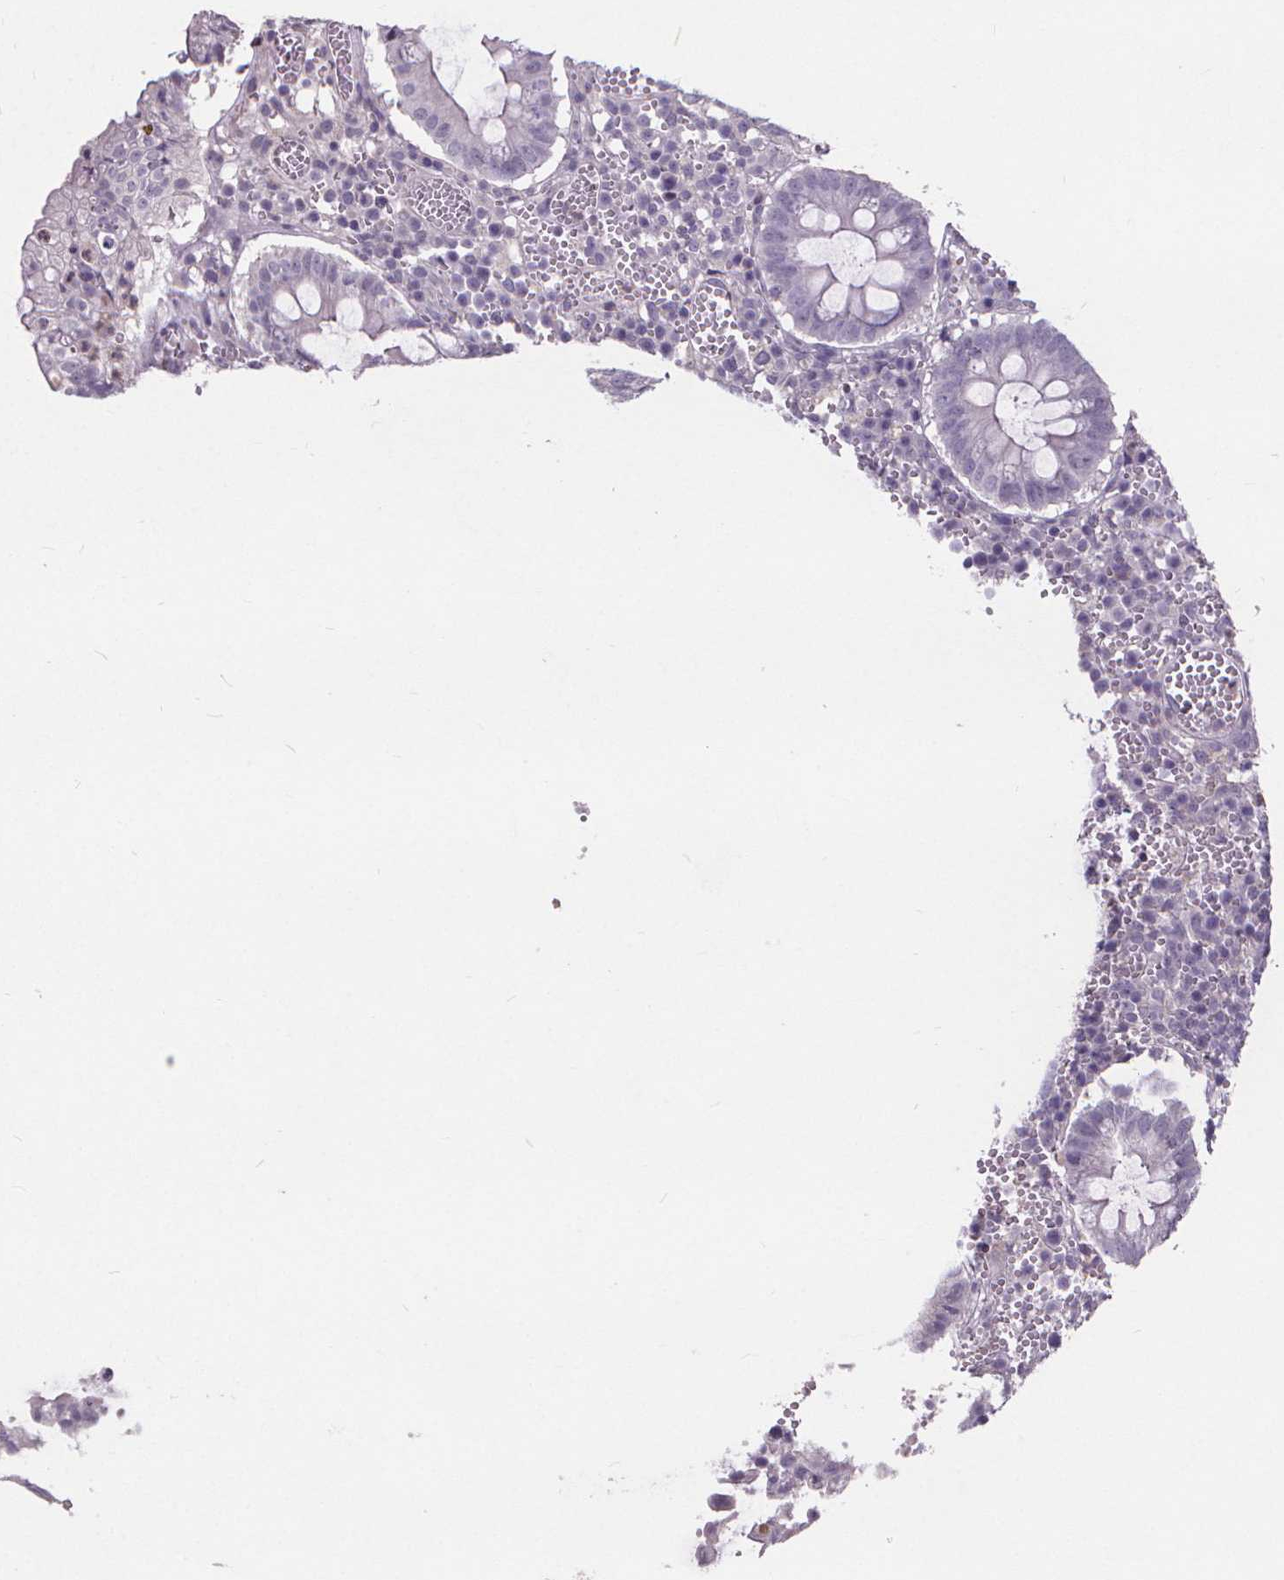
{"staining": {"intensity": "negative", "quantity": "none", "location": "none"}, "tissue": "colorectal cancer", "cell_type": "Tumor cells", "image_type": "cancer", "snomed": [{"axis": "morphology", "description": "Normal tissue, NOS"}, {"axis": "morphology", "description": "Adenocarcinoma, NOS"}, {"axis": "topography", "description": "Colon"}], "caption": "Immunohistochemistry photomicrograph of neoplastic tissue: adenocarcinoma (colorectal) stained with DAB (3,3'-diaminobenzidine) demonstrates no significant protein staining in tumor cells. (Immunohistochemistry (ihc), brightfield microscopy, high magnification).", "gene": "ATP6V1D", "patient": {"sex": "male", "age": 65}}